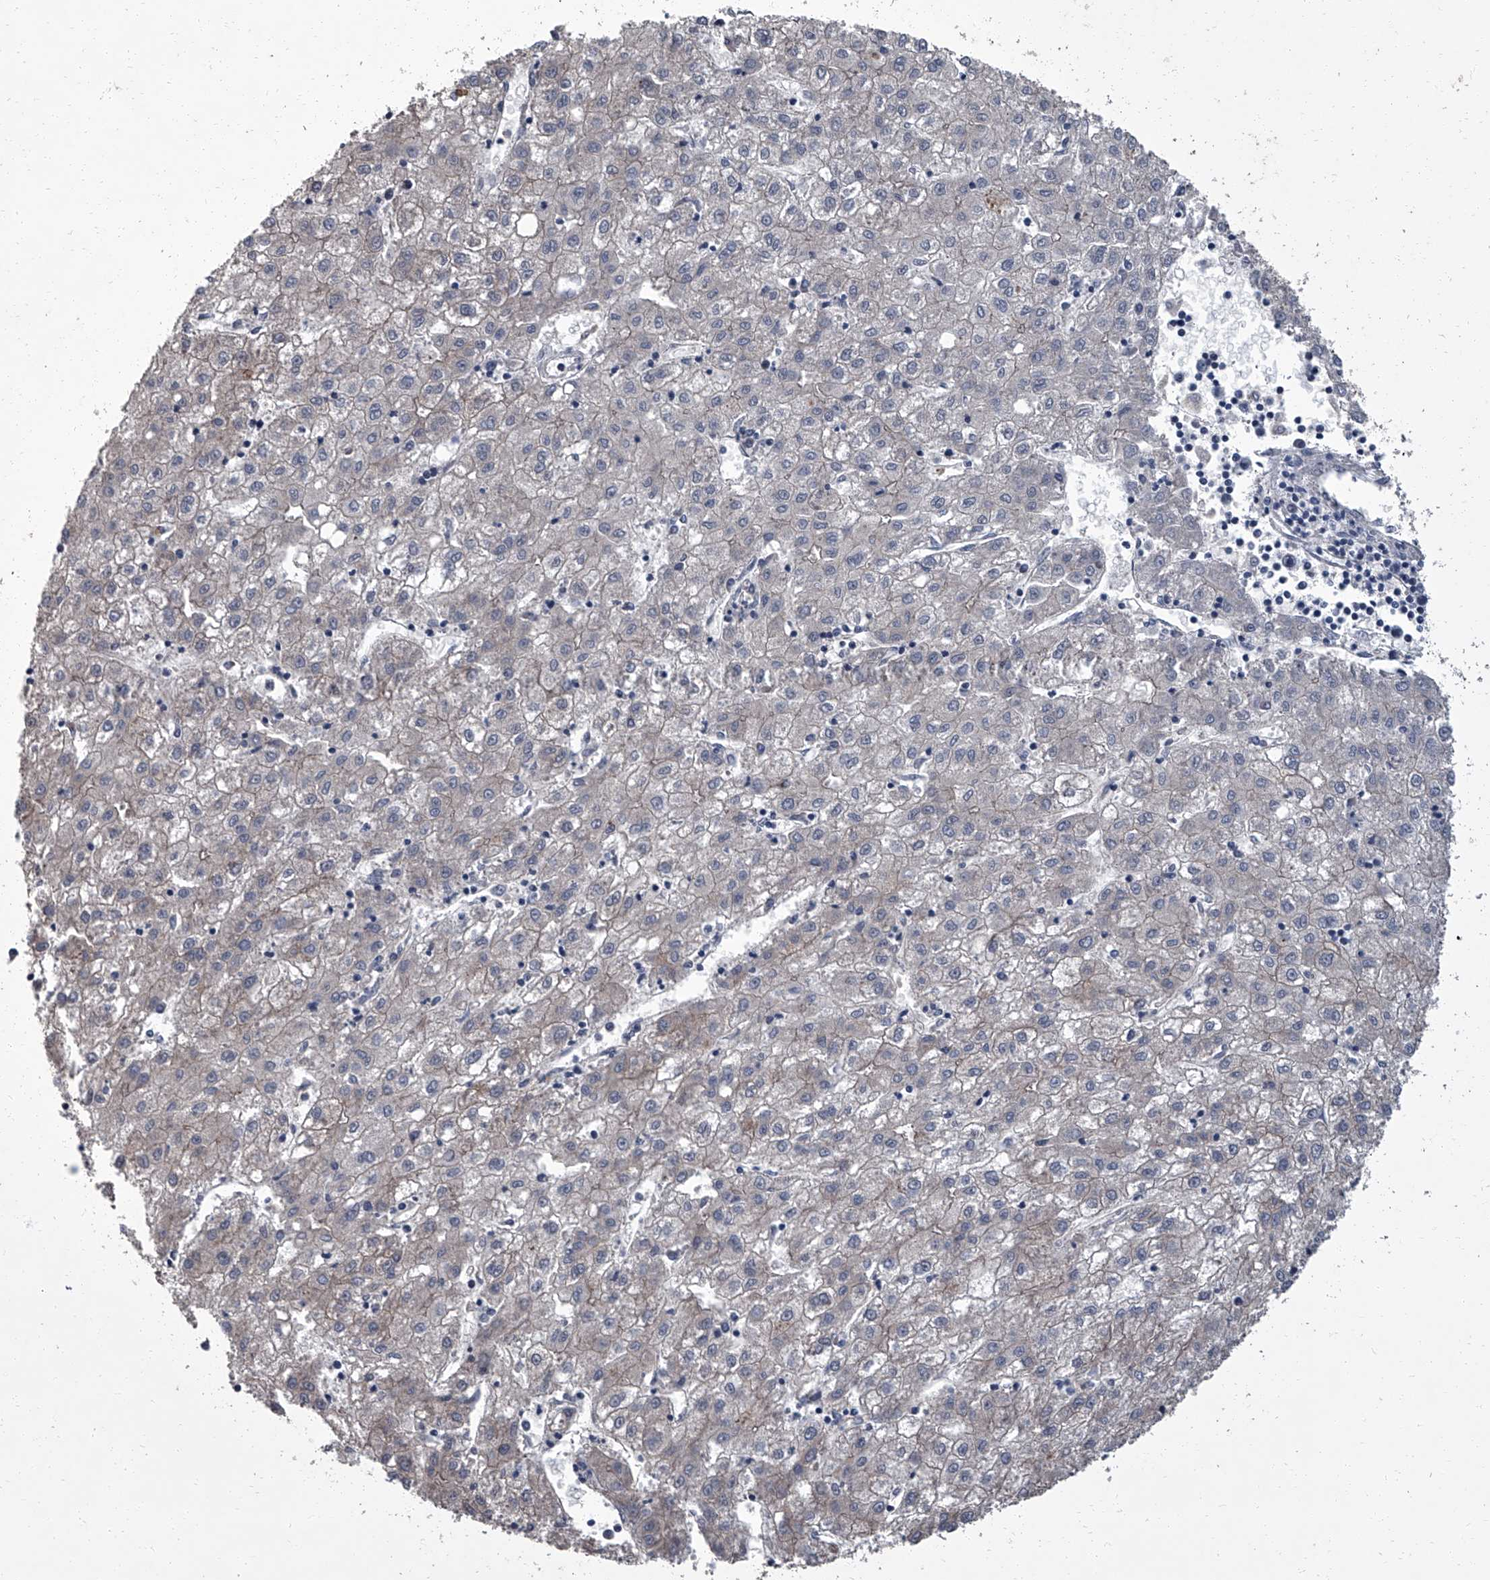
{"staining": {"intensity": "weak", "quantity": "<25%", "location": "cytoplasmic/membranous"}, "tissue": "liver cancer", "cell_type": "Tumor cells", "image_type": "cancer", "snomed": [{"axis": "morphology", "description": "Carcinoma, Hepatocellular, NOS"}, {"axis": "topography", "description": "Liver"}], "caption": "Immunohistochemical staining of human liver cancer (hepatocellular carcinoma) displays no significant staining in tumor cells. (Immunohistochemistry, brightfield microscopy, high magnification).", "gene": "SIRT4", "patient": {"sex": "male", "age": 72}}